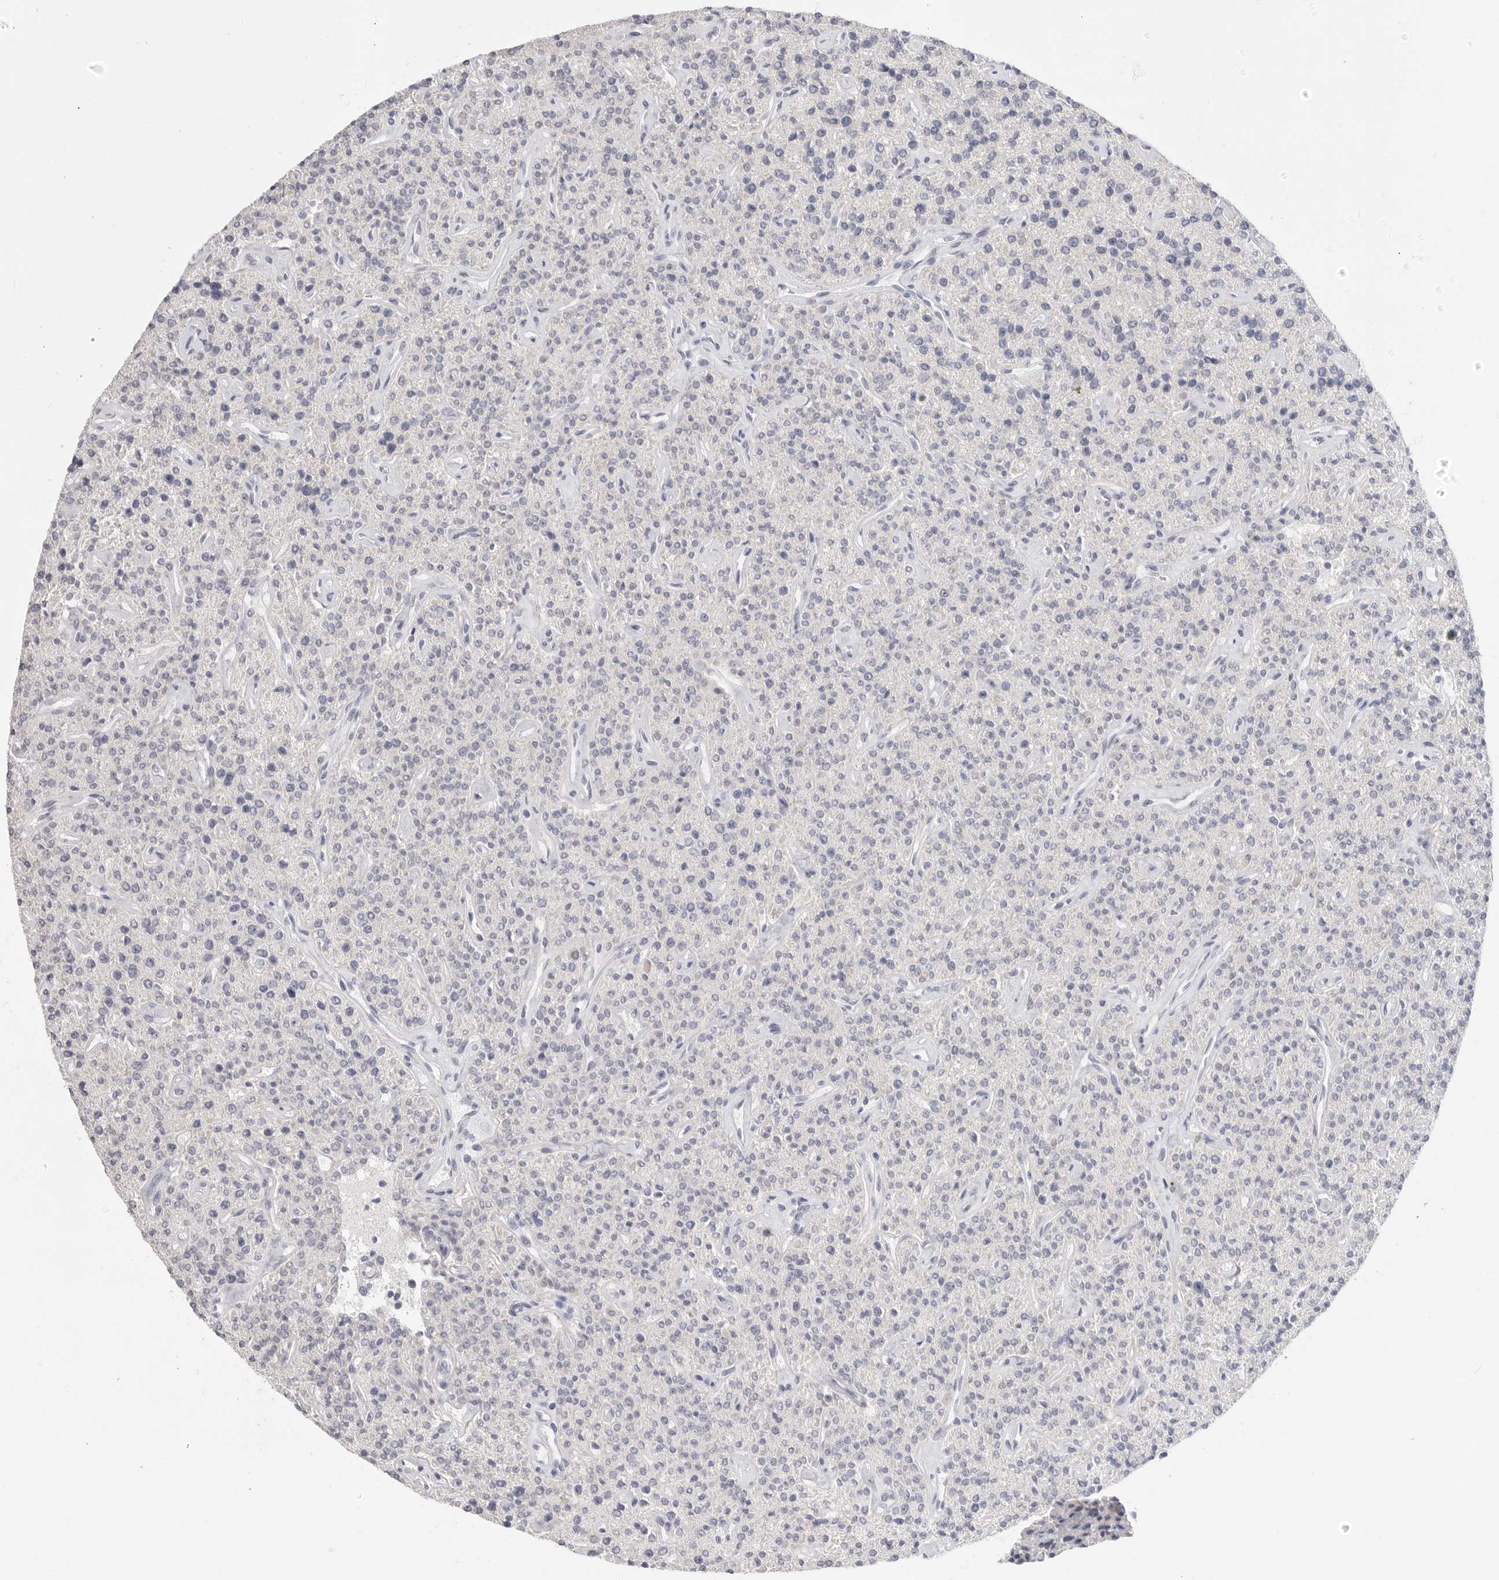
{"staining": {"intensity": "negative", "quantity": "none", "location": "none"}, "tissue": "parathyroid gland", "cell_type": "Glandular cells", "image_type": "normal", "snomed": [{"axis": "morphology", "description": "Normal tissue, NOS"}, {"axis": "topography", "description": "Parathyroid gland"}], "caption": "Immunohistochemical staining of normal human parathyroid gland shows no significant positivity in glandular cells.", "gene": "FBN2", "patient": {"sex": "male", "age": 46}}